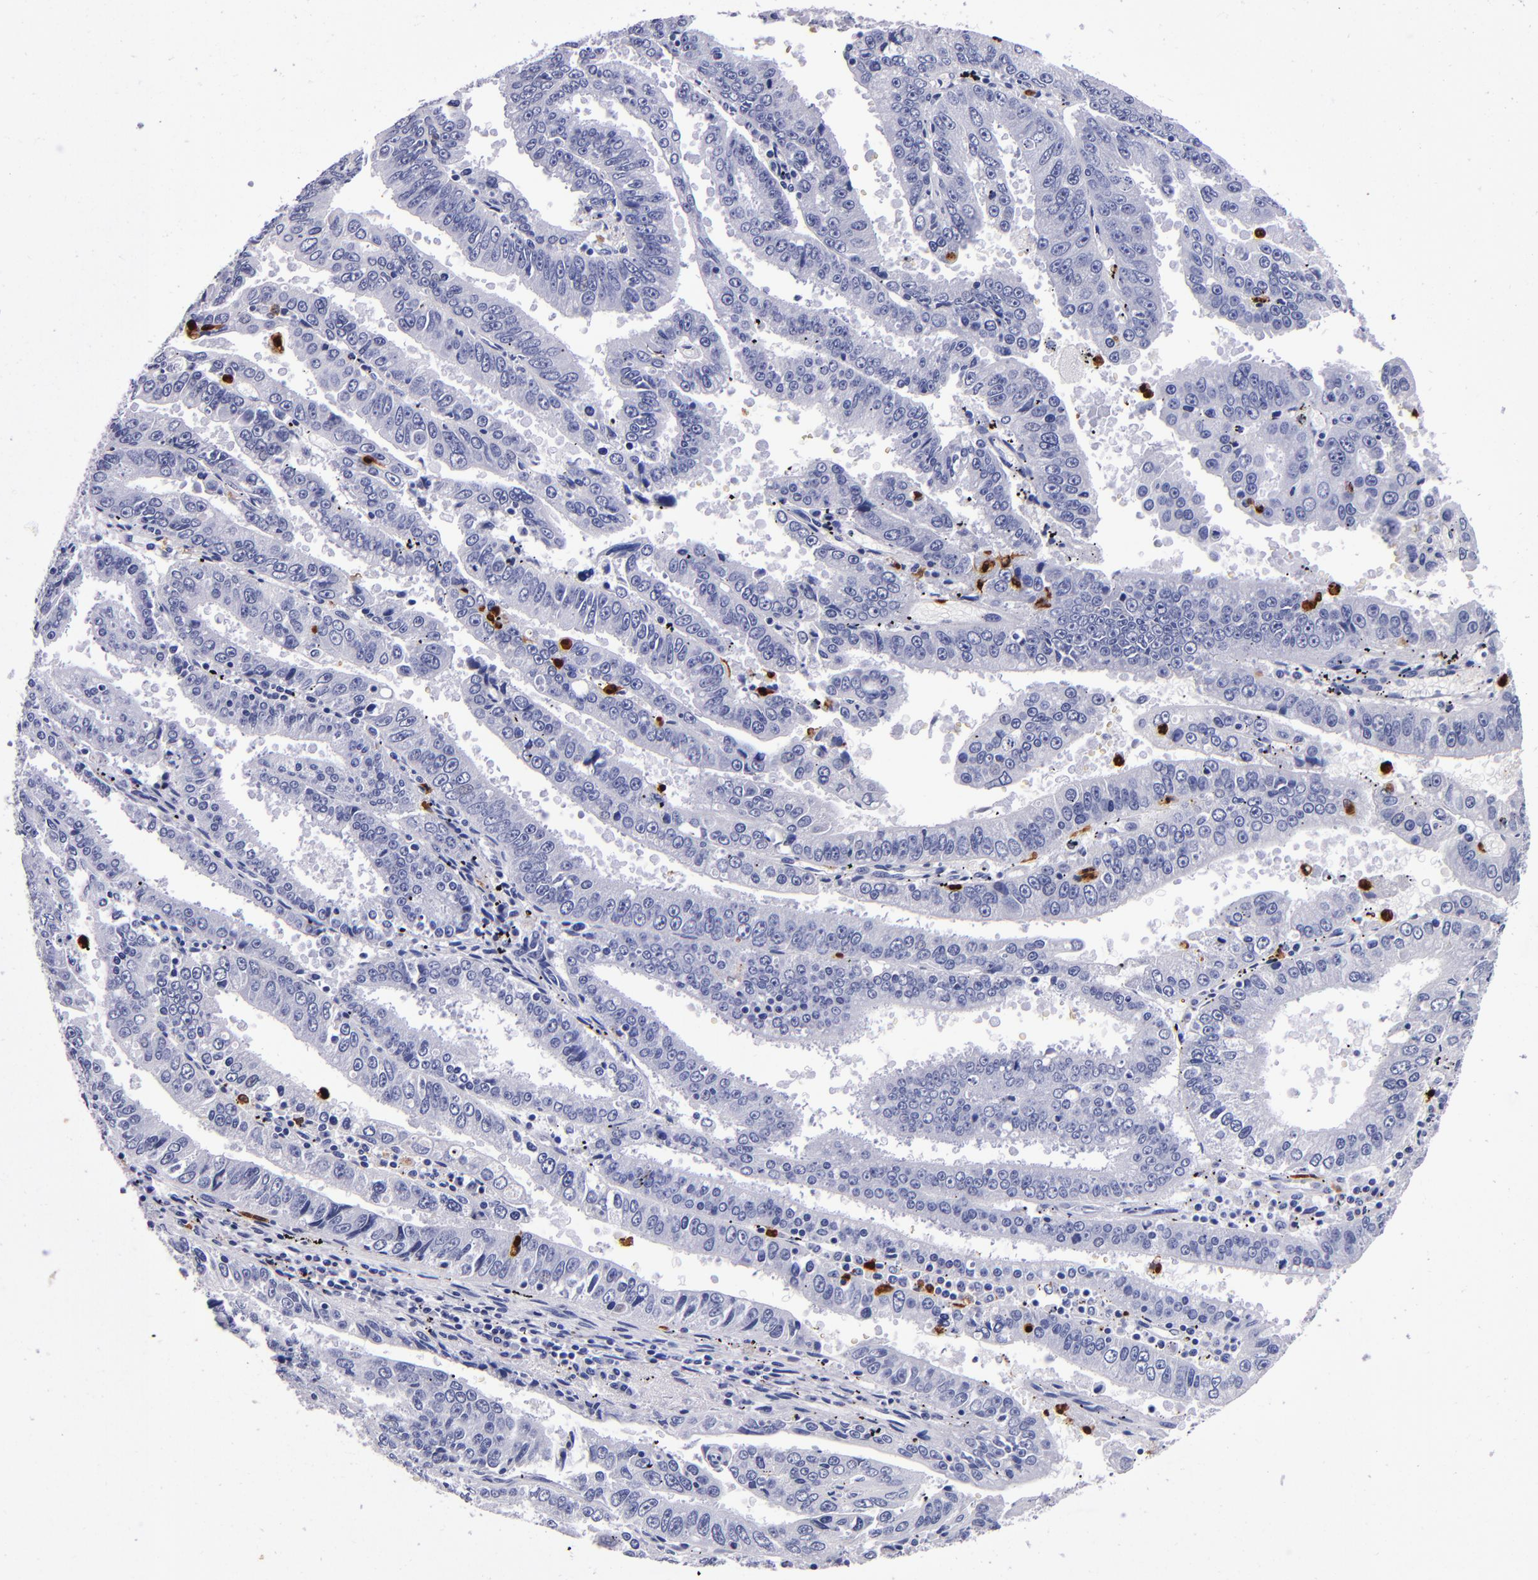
{"staining": {"intensity": "negative", "quantity": "none", "location": "none"}, "tissue": "endometrial cancer", "cell_type": "Tumor cells", "image_type": "cancer", "snomed": [{"axis": "morphology", "description": "Adenocarcinoma, NOS"}, {"axis": "topography", "description": "Endometrium"}], "caption": "Immunohistochemical staining of human endometrial cancer (adenocarcinoma) exhibits no significant staining in tumor cells.", "gene": "S100A8", "patient": {"sex": "female", "age": 66}}